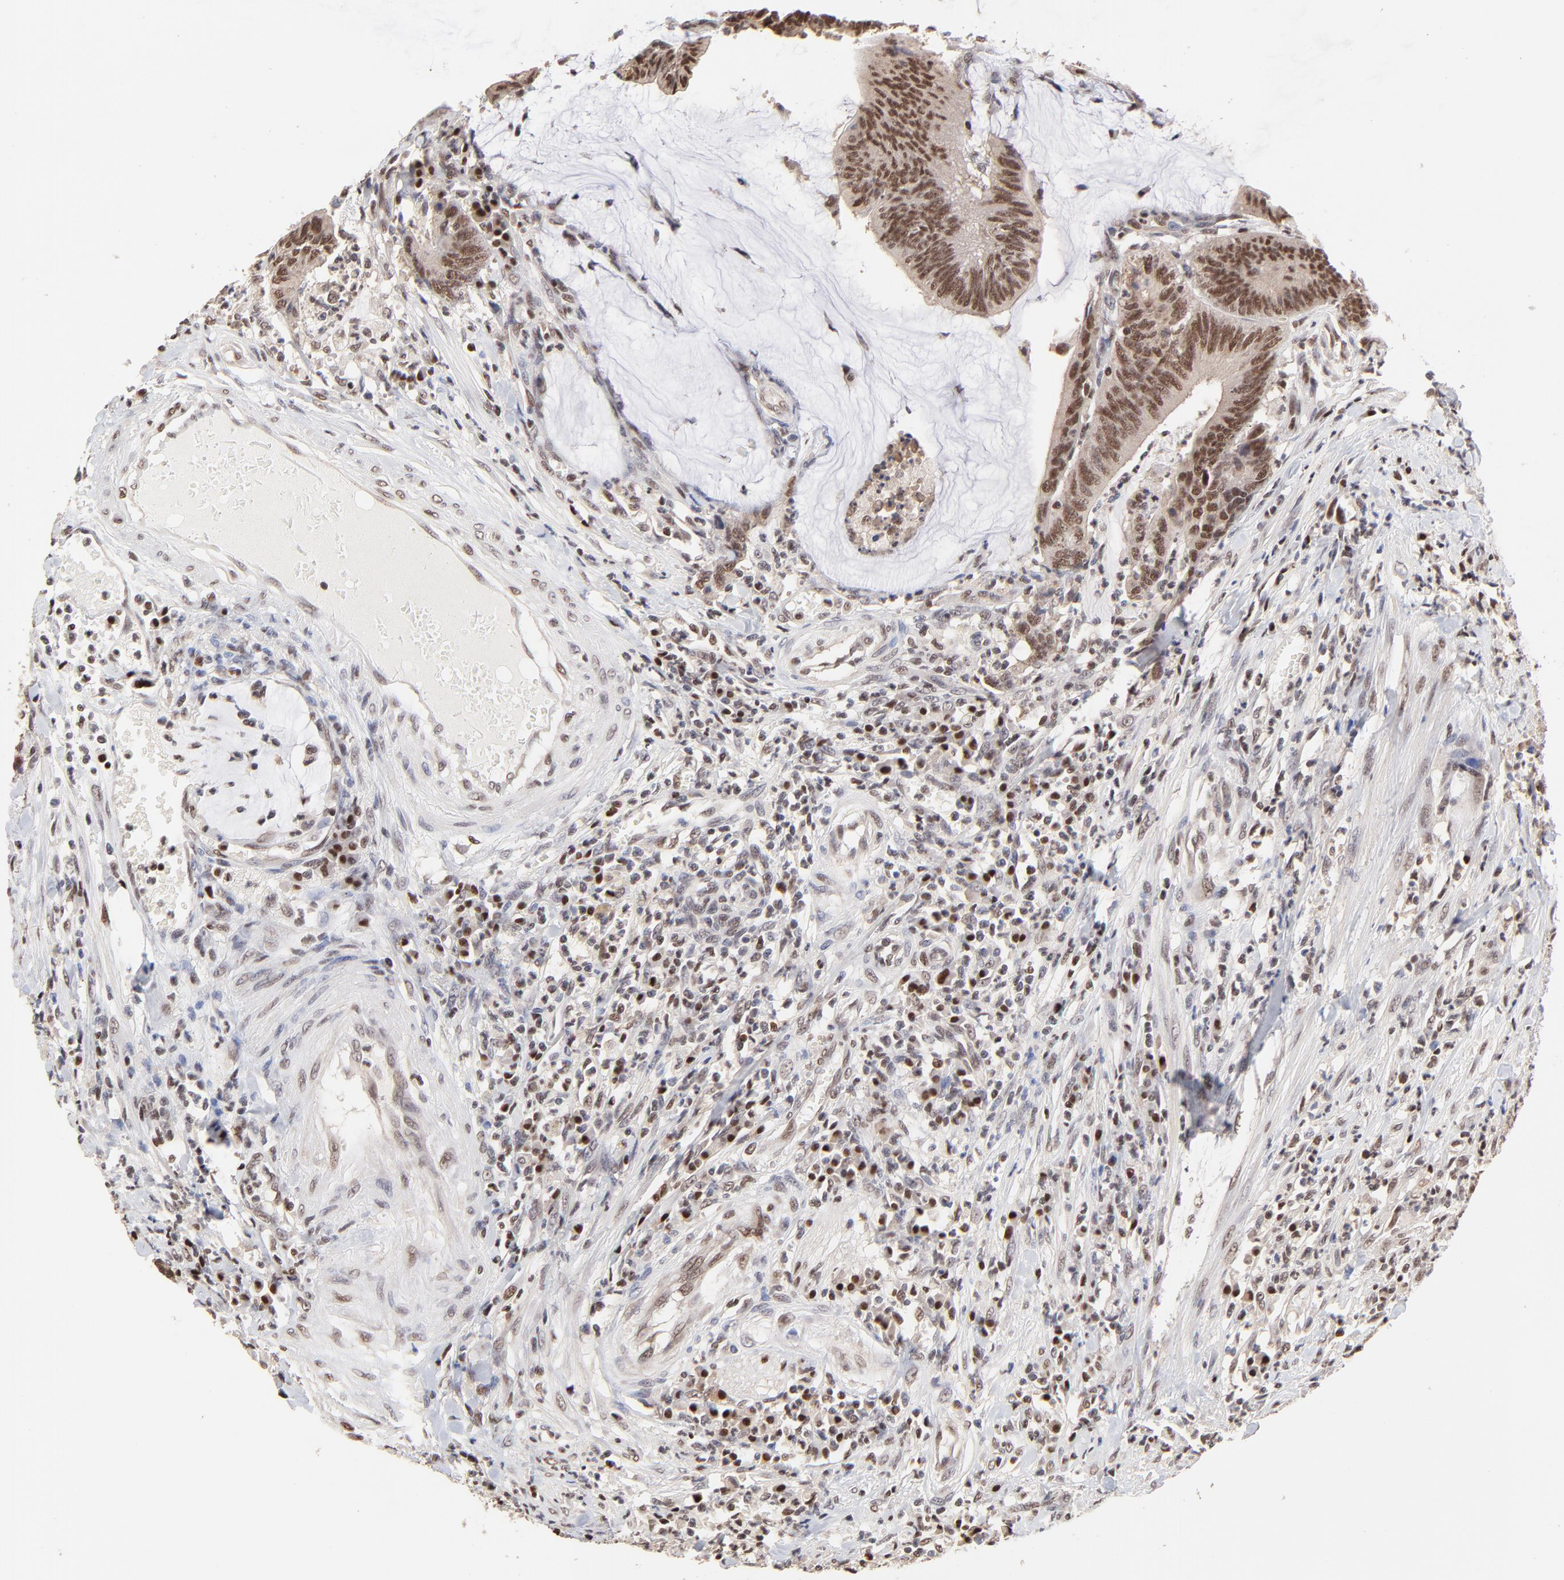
{"staining": {"intensity": "moderate", "quantity": ">75%", "location": "nuclear"}, "tissue": "colorectal cancer", "cell_type": "Tumor cells", "image_type": "cancer", "snomed": [{"axis": "morphology", "description": "Adenocarcinoma, NOS"}, {"axis": "topography", "description": "Rectum"}], "caption": "The micrograph exhibits staining of colorectal adenocarcinoma, revealing moderate nuclear protein expression (brown color) within tumor cells.", "gene": "DSN1", "patient": {"sex": "female", "age": 66}}